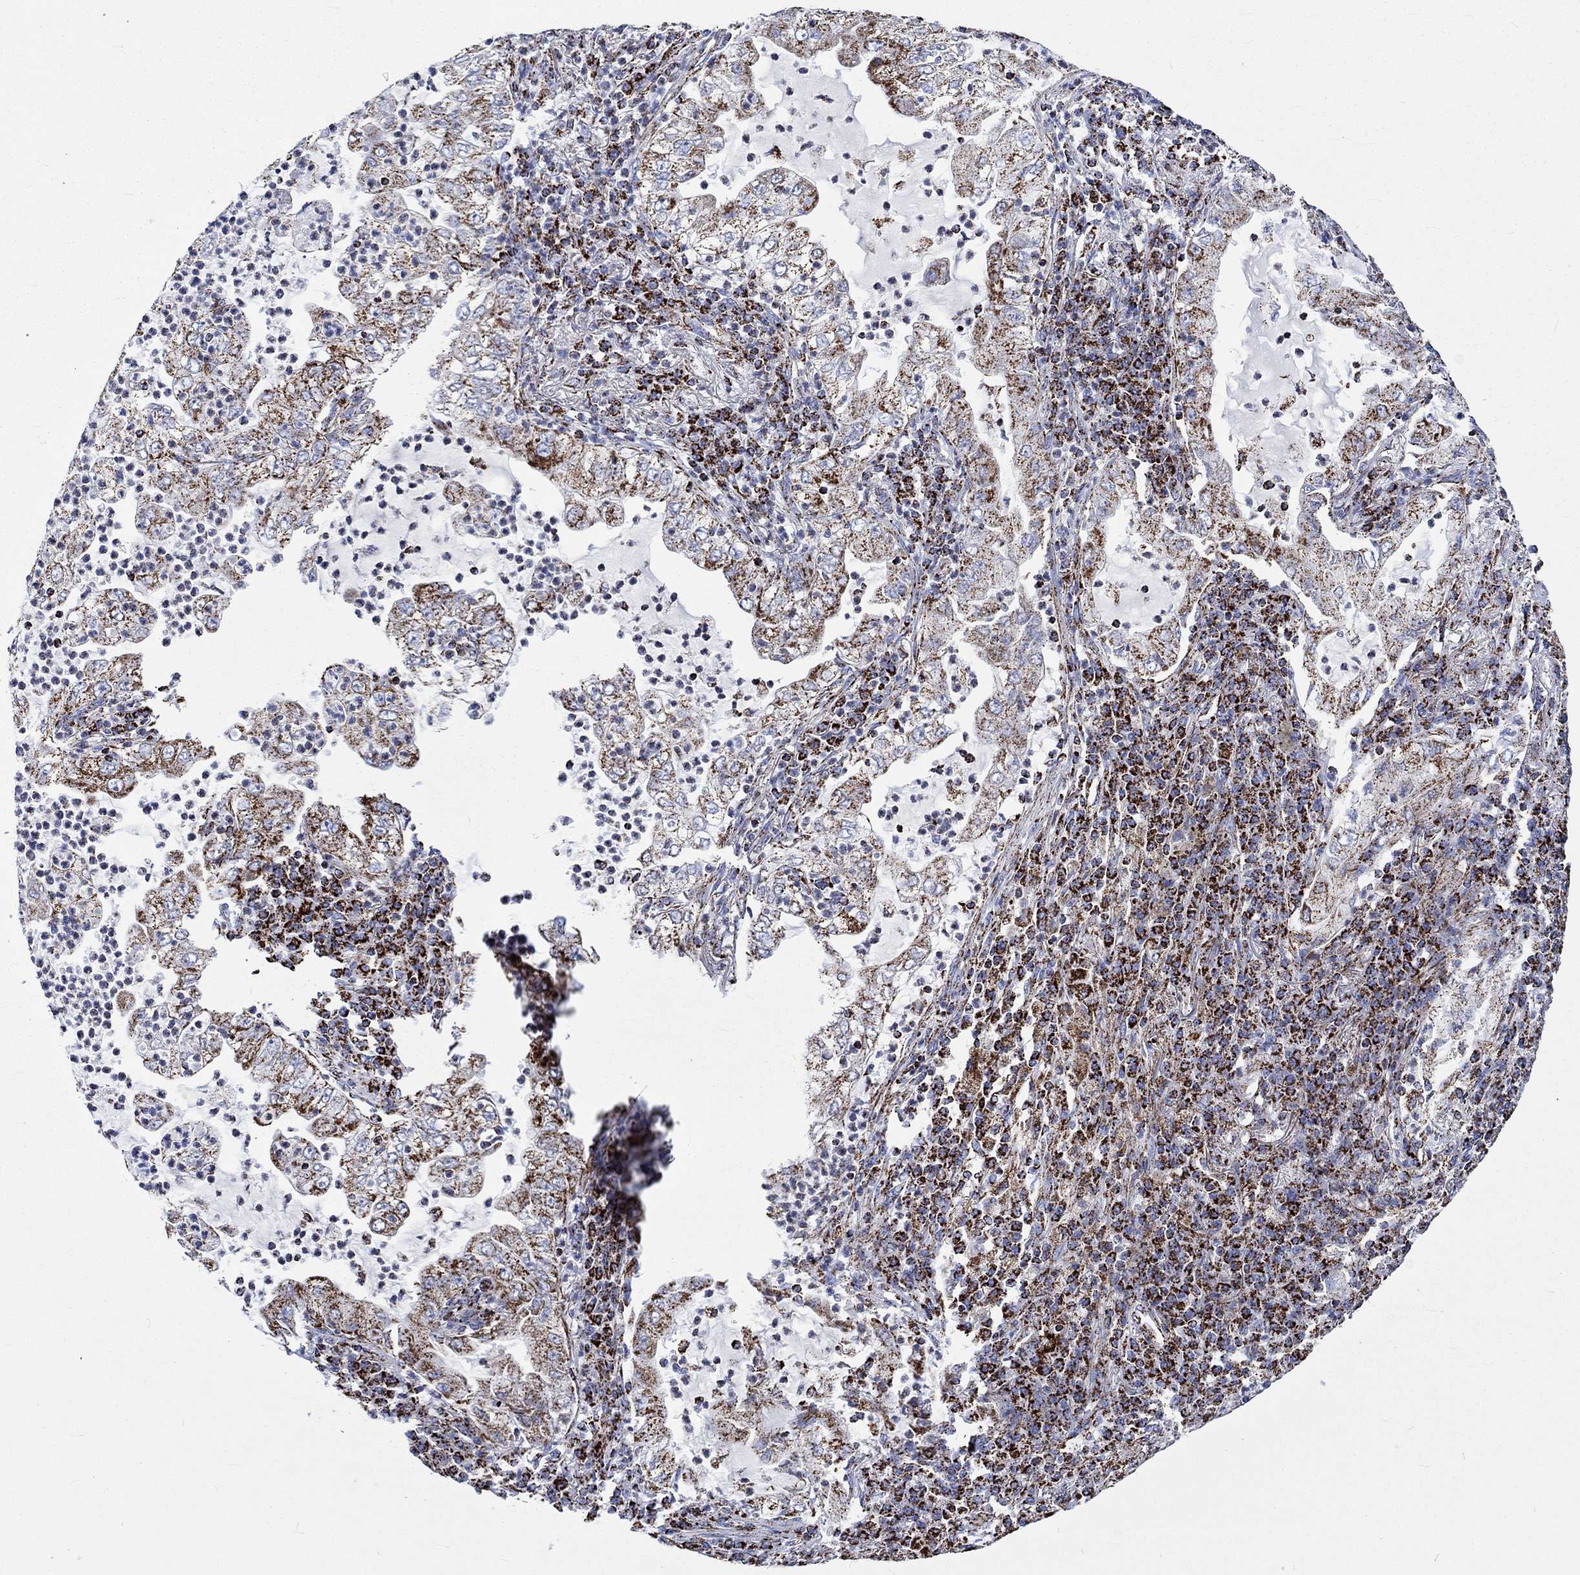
{"staining": {"intensity": "strong", "quantity": ">75%", "location": "cytoplasmic/membranous"}, "tissue": "lung cancer", "cell_type": "Tumor cells", "image_type": "cancer", "snomed": [{"axis": "morphology", "description": "Adenocarcinoma, NOS"}, {"axis": "topography", "description": "Lung"}], "caption": "High-power microscopy captured an IHC photomicrograph of lung cancer (adenocarcinoma), revealing strong cytoplasmic/membranous positivity in about >75% of tumor cells. (Stains: DAB (3,3'-diaminobenzidine) in brown, nuclei in blue, Microscopy: brightfield microscopy at high magnification).", "gene": "RCE1", "patient": {"sex": "female", "age": 73}}